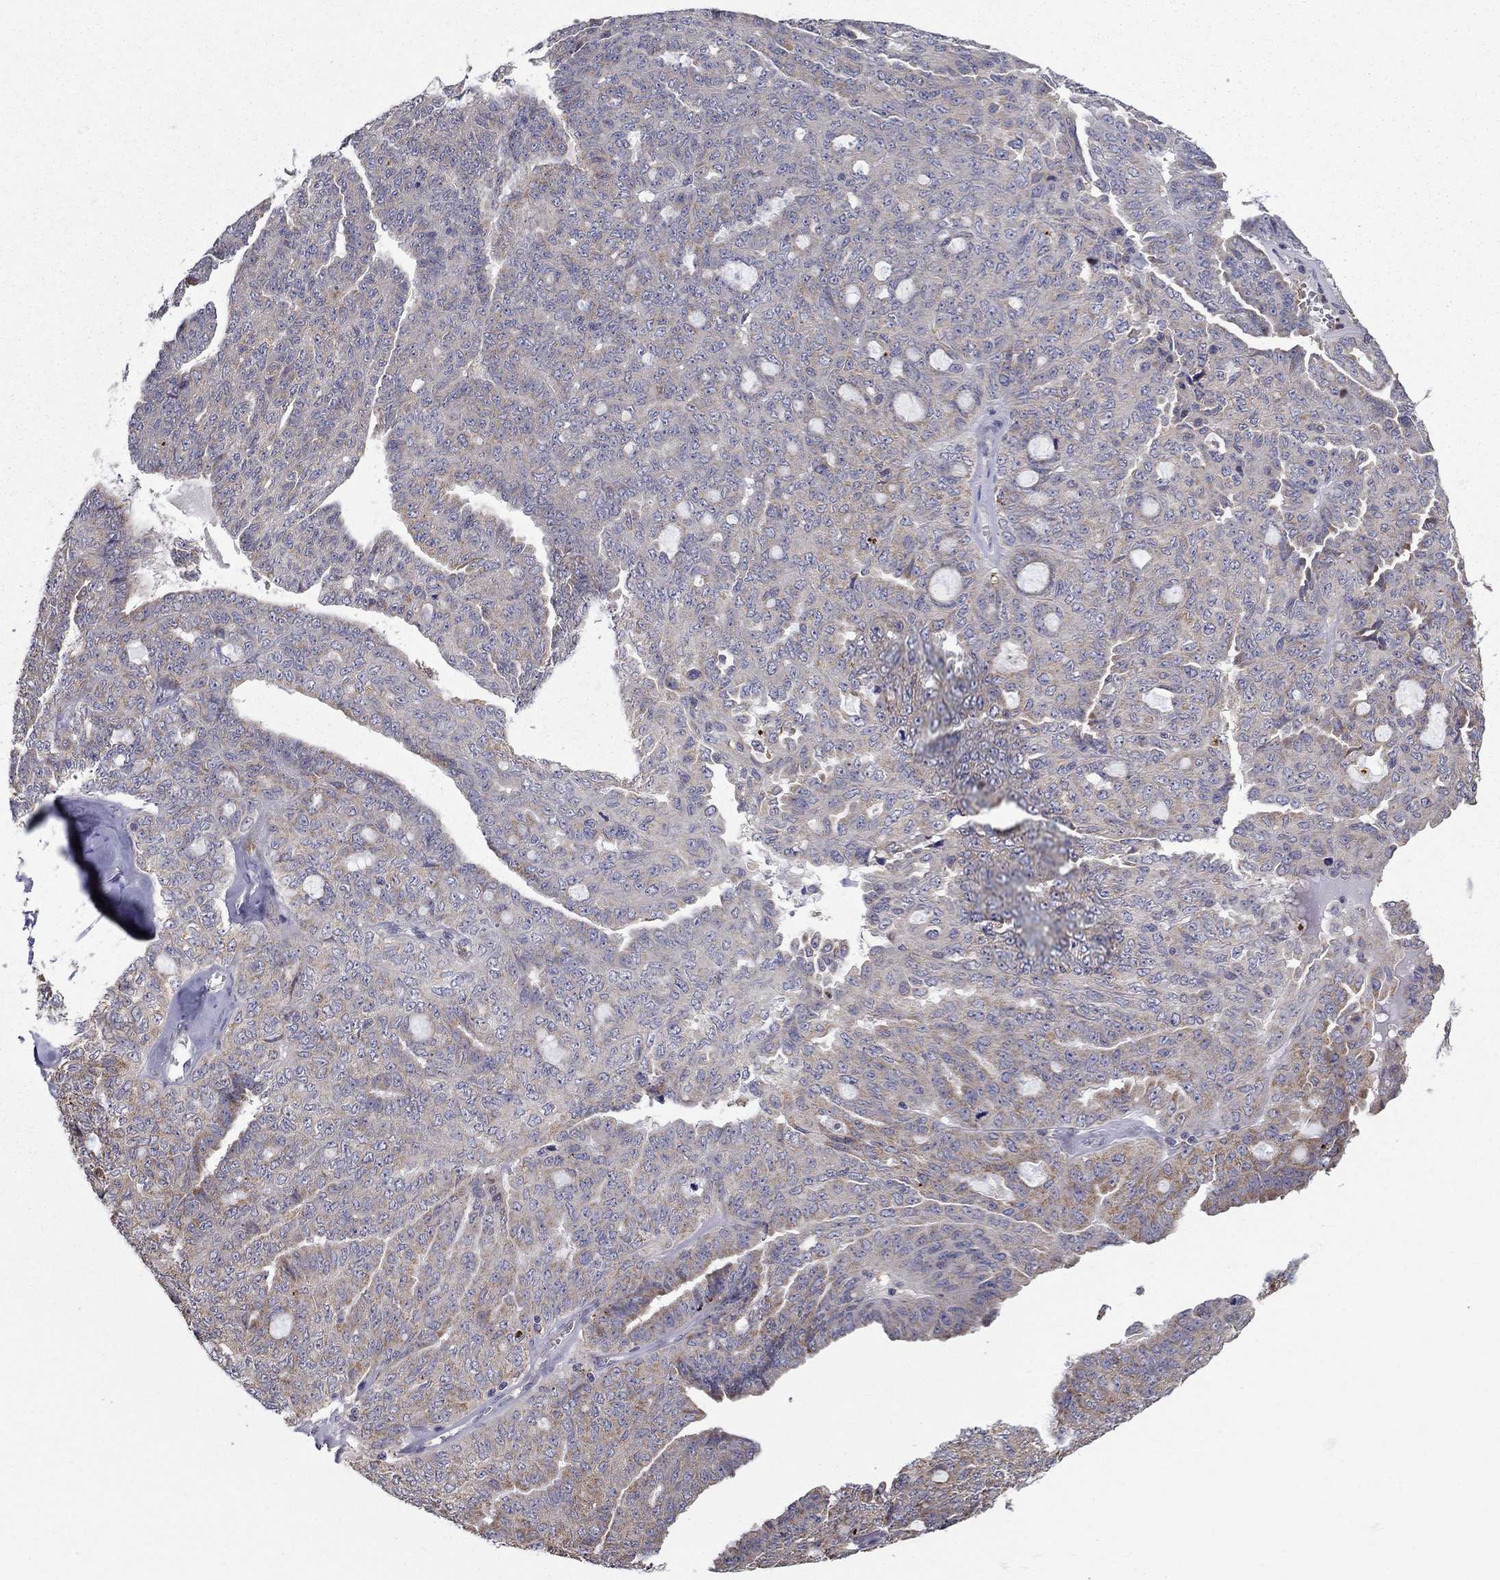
{"staining": {"intensity": "moderate", "quantity": "<25%", "location": "cytoplasmic/membranous"}, "tissue": "ovarian cancer", "cell_type": "Tumor cells", "image_type": "cancer", "snomed": [{"axis": "morphology", "description": "Cystadenocarcinoma, serous, NOS"}, {"axis": "topography", "description": "Ovary"}], "caption": "Protein analysis of ovarian cancer (serous cystadenocarcinoma) tissue shows moderate cytoplasmic/membranous expression in approximately <25% of tumor cells. (DAB (3,3'-diaminobenzidine) IHC with brightfield microscopy, high magnification).", "gene": "PRDX4", "patient": {"sex": "female", "age": 71}}